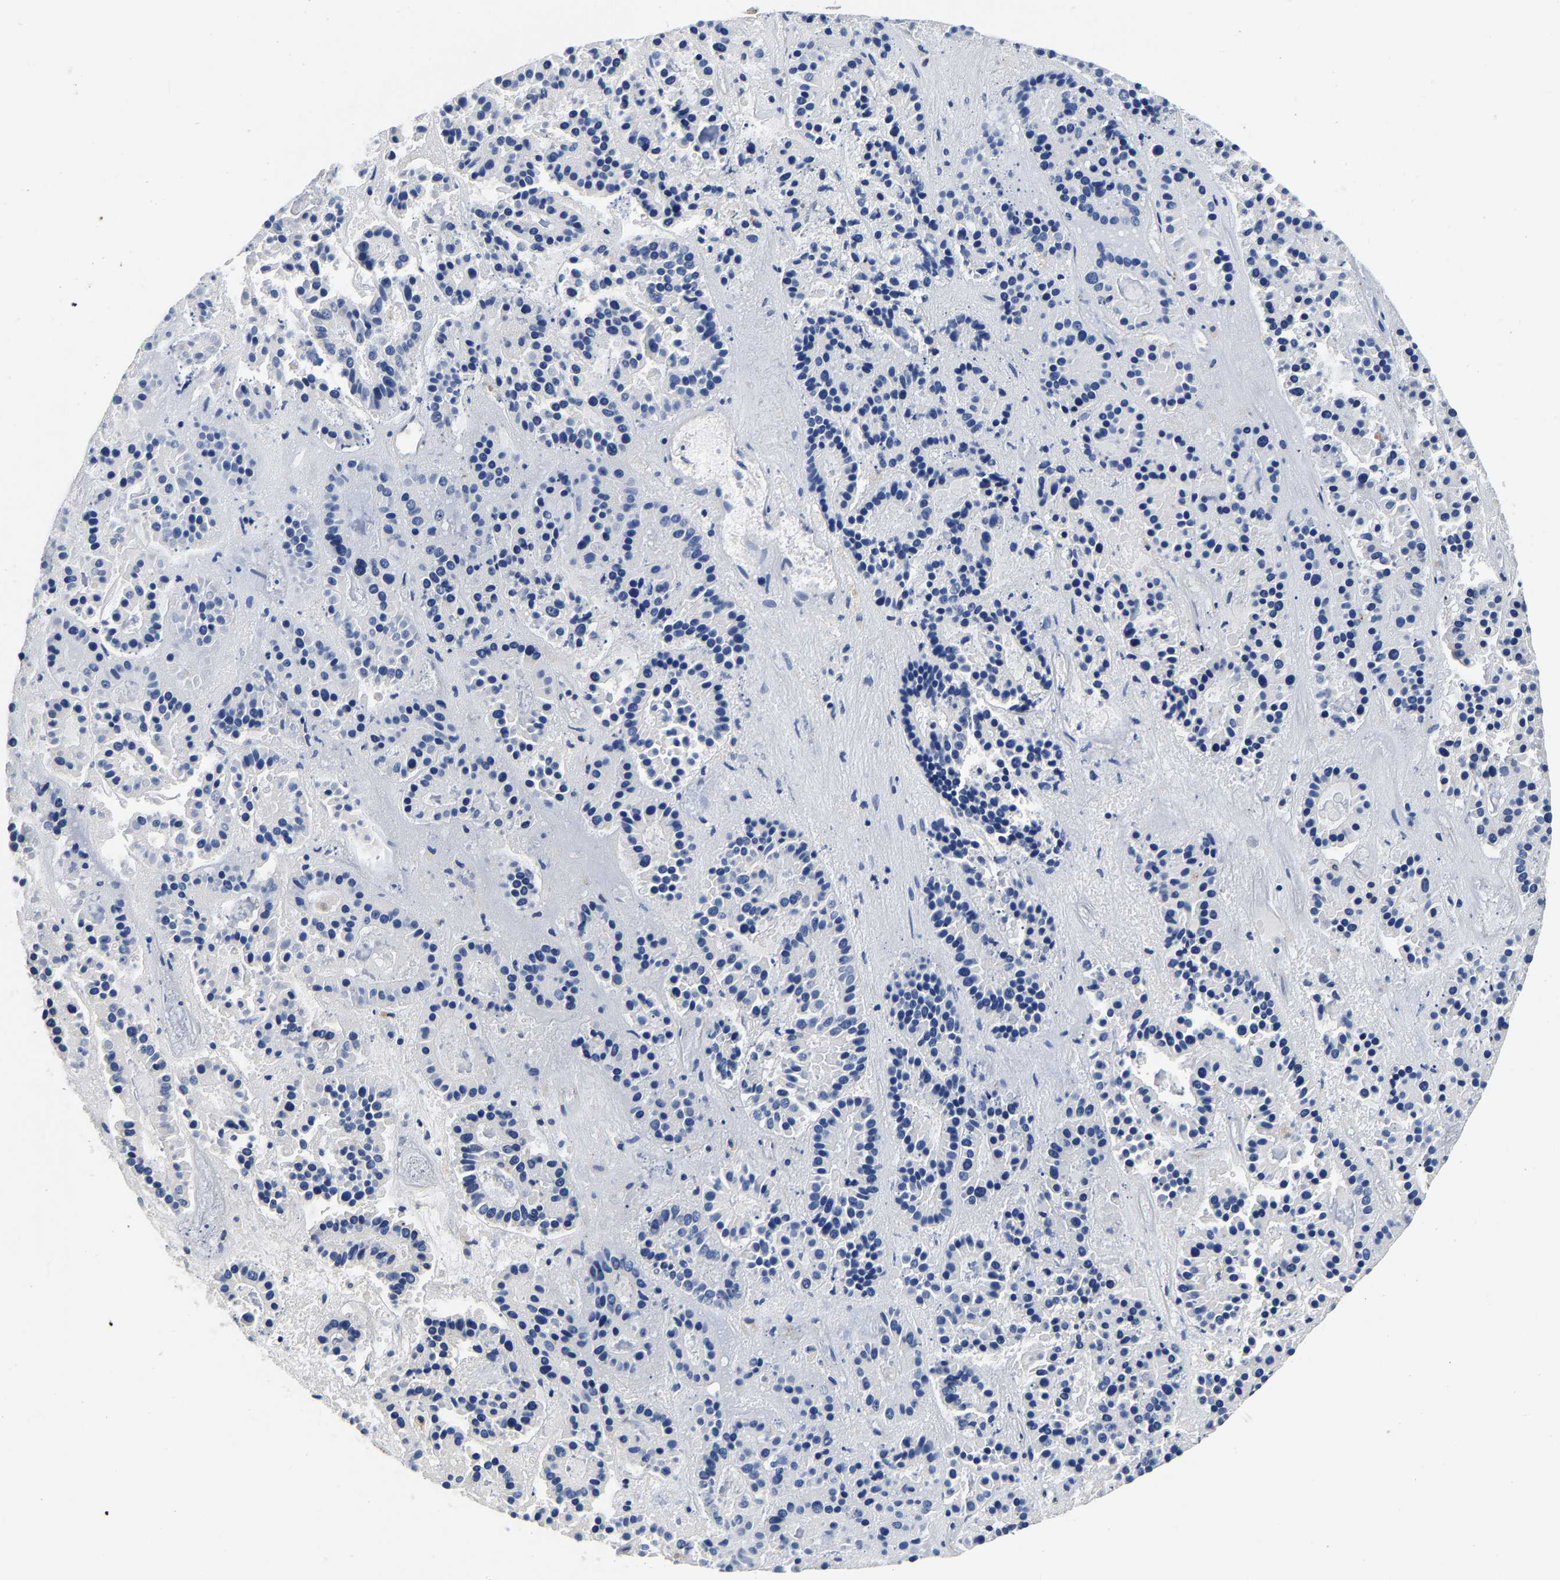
{"staining": {"intensity": "negative", "quantity": "none", "location": "none"}, "tissue": "pancreatic cancer", "cell_type": "Tumor cells", "image_type": "cancer", "snomed": [{"axis": "morphology", "description": "Adenocarcinoma, NOS"}, {"axis": "topography", "description": "Pancreas"}], "caption": "Protein analysis of pancreatic adenocarcinoma displays no significant expression in tumor cells. (Brightfield microscopy of DAB immunohistochemistry at high magnification).", "gene": "GRN", "patient": {"sex": "male", "age": 50}}